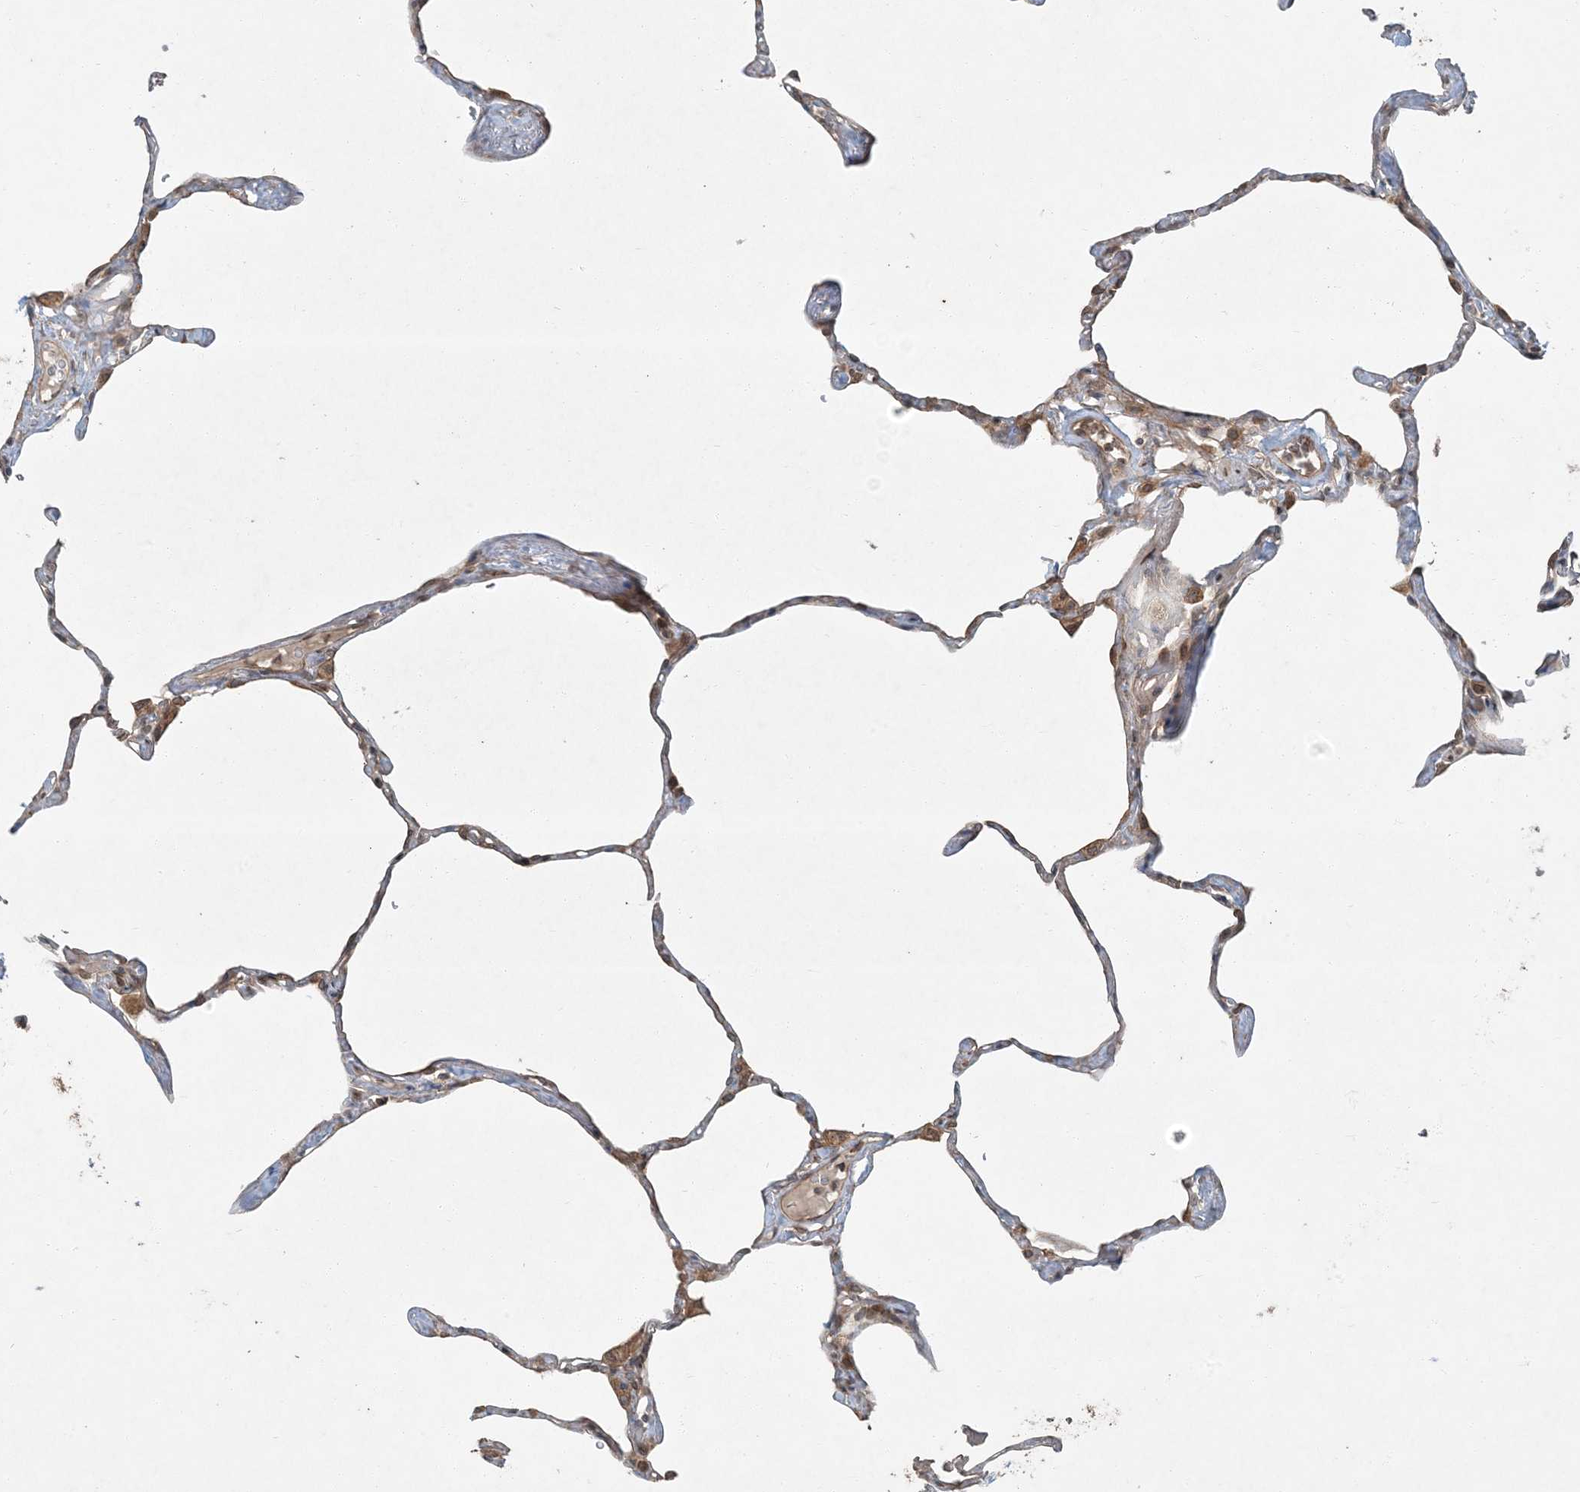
{"staining": {"intensity": "weak", "quantity": "25%-75%", "location": "cytoplasmic/membranous"}, "tissue": "lung", "cell_type": "Alveolar cells", "image_type": "normal", "snomed": [{"axis": "morphology", "description": "Normal tissue, NOS"}, {"axis": "topography", "description": "Lung"}], "caption": "There is low levels of weak cytoplasmic/membranous expression in alveolar cells of benign lung, as demonstrated by immunohistochemical staining (brown color).", "gene": "COMMD8", "patient": {"sex": "male", "age": 65}}